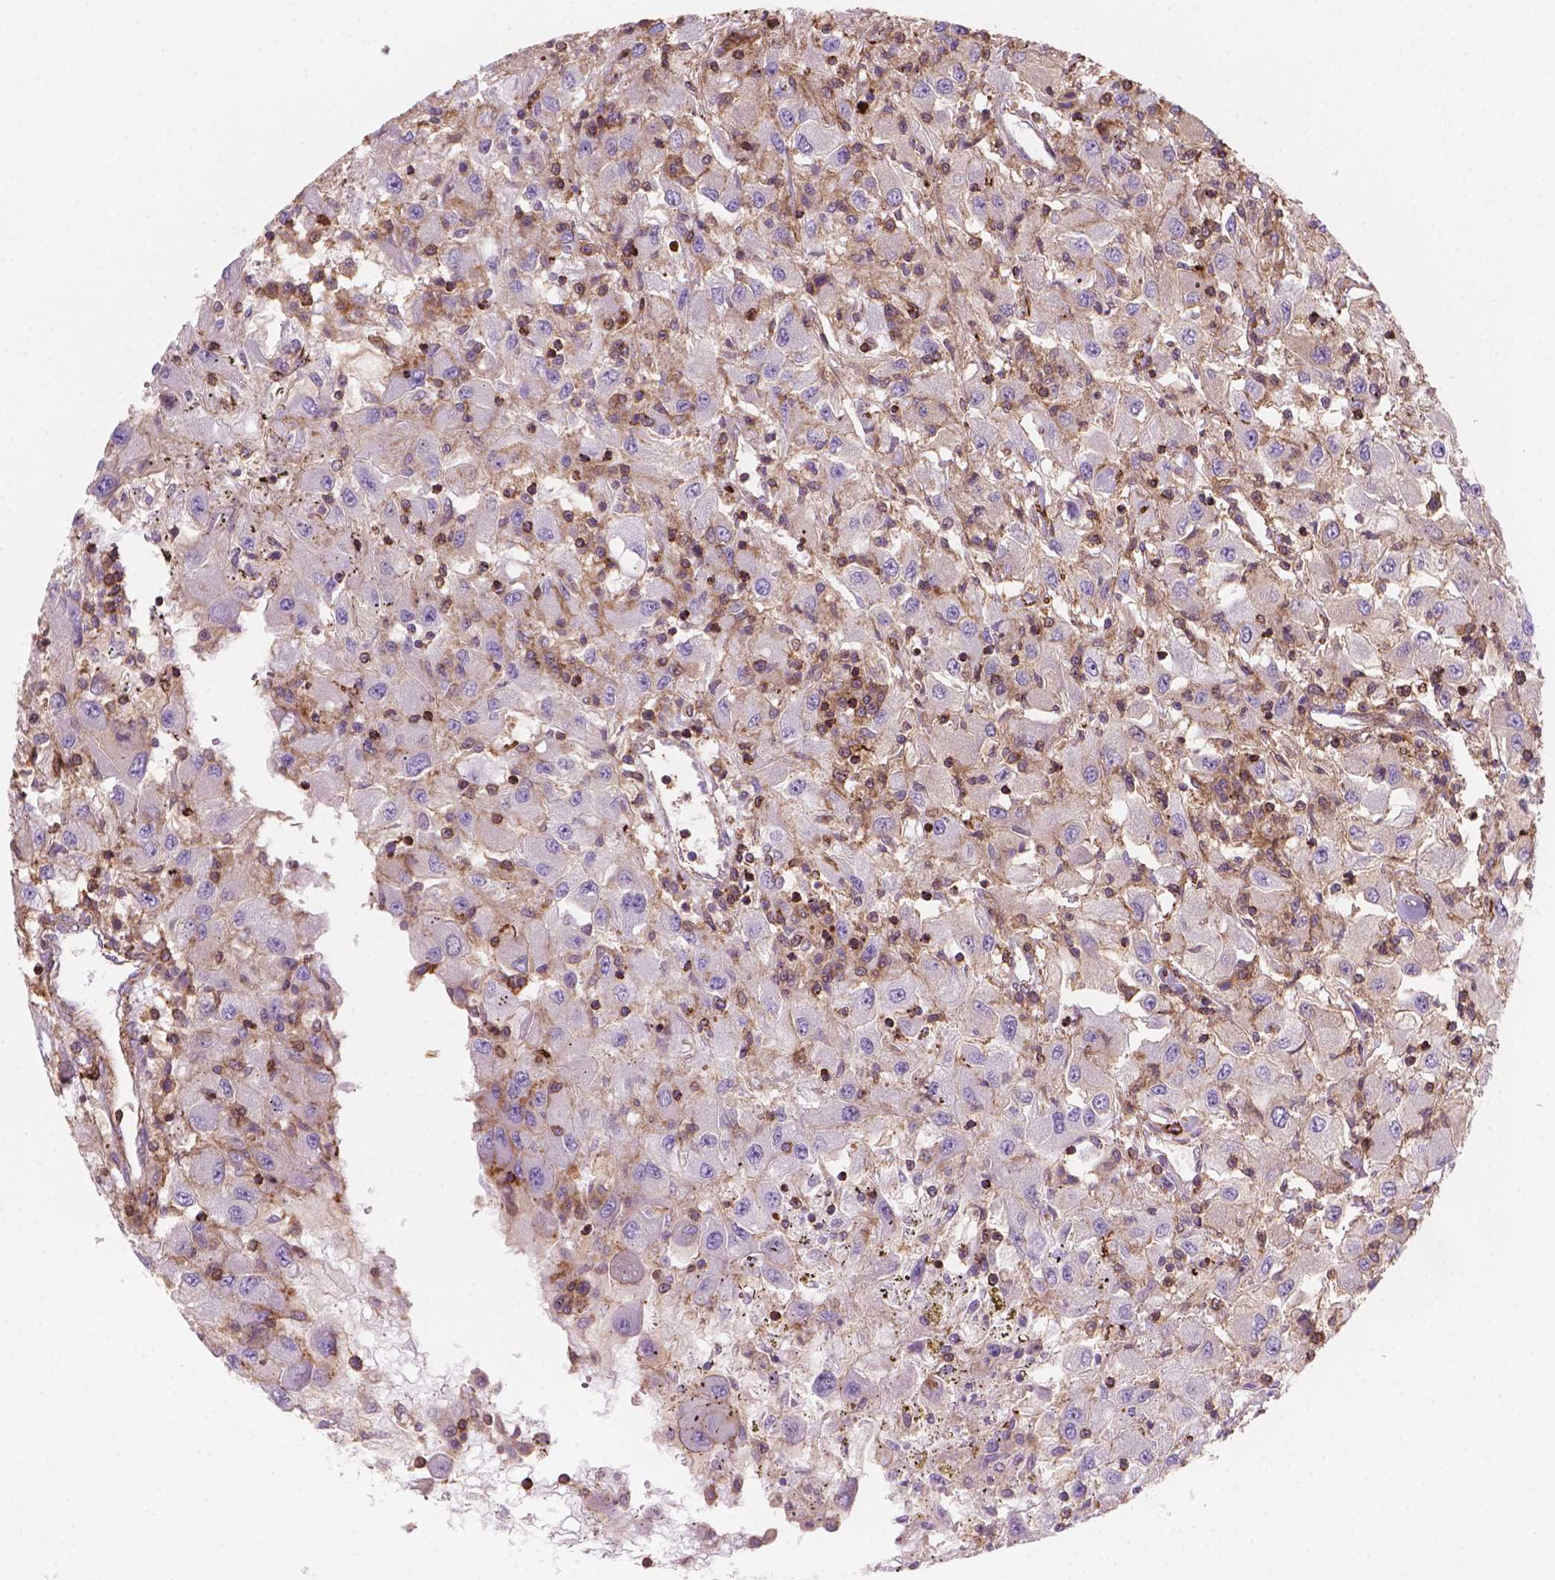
{"staining": {"intensity": "negative", "quantity": "none", "location": "none"}, "tissue": "renal cancer", "cell_type": "Tumor cells", "image_type": "cancer", "snomed": [{"axis": "morphology", "description": "Adenocarcinoma, NOS"}, {"axis": "topography", "description": "Kidney"}], "caption": "High power microscopy histopathology image of an IHC micrograph of renal cancer, revealing no significant staining in tumor cells. (DAB IHC, high magnification).", "gene": "PATJ", "patient": {"sex": "female", "age": 67}}